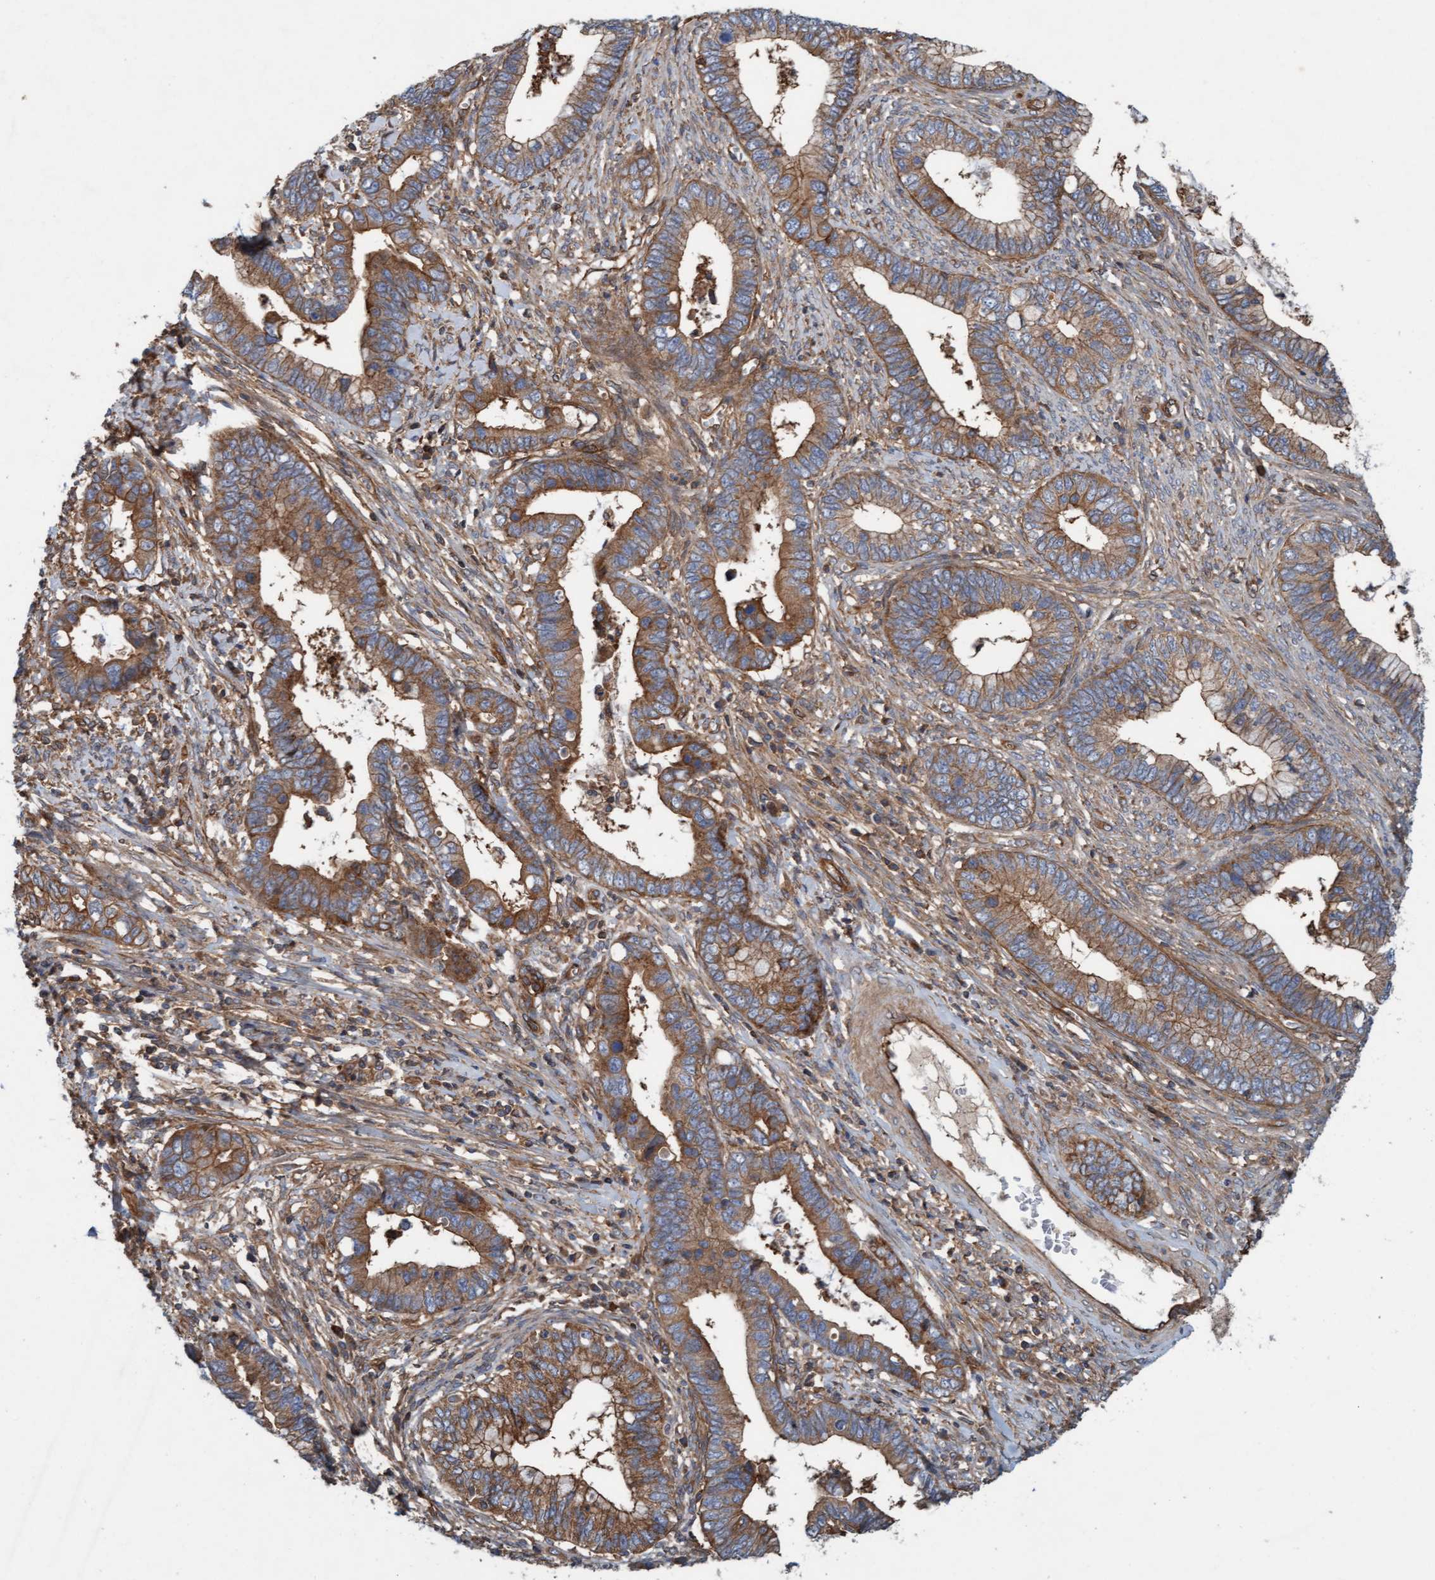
{"staining": {"intensity": "moderate", "quantity": ">75%", "location": "cytoplasmic/membranous"}, "tissue": "cervical cancer", "cell_type": "Tumor cells", "image_type": "cancer", "snomed": [{"axis": "morphology", "description": "Adenocarcinoma, NOS"}, {"axis": "topography", "description": "Cervix"}], "caption": "Tumor cells demonstrate medium levels of moderate cytoplasmic/membranous expression in about >75% of cells in human cervical cancer.", "gene": "ERAL1", "patient": {"sex": "female", "age": 44}}